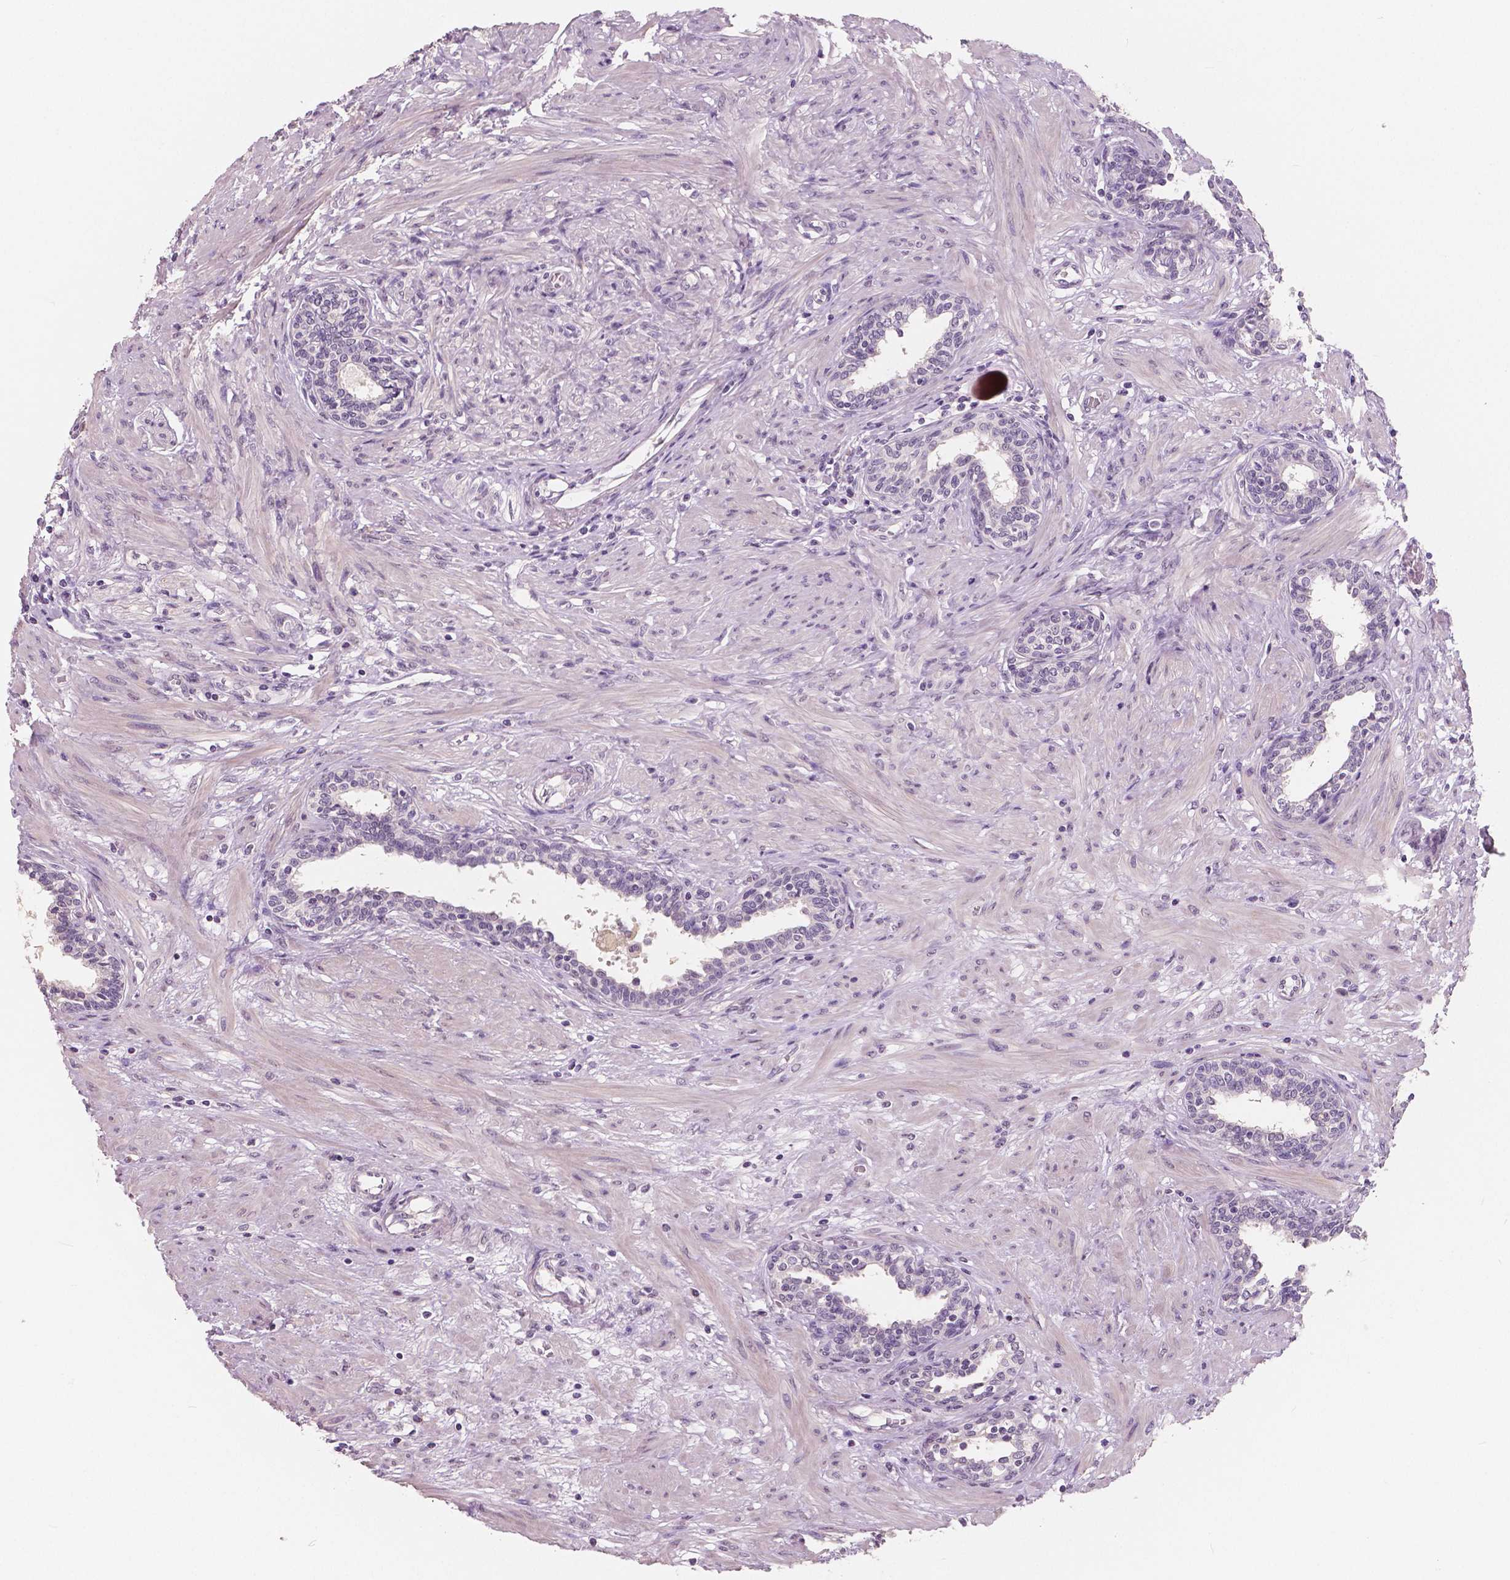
{"staining": {"intensity": "negative", "quantity": "none", "location": "none"}, "tissue": "prostate", "cell_type": "Glandular cells", "image_type": "normal", "snomed": [{"axis": "morphology", "description": "Normal tissue, NOS"}, {"axis": "topography", "description": "Prostate"}], "caption": "A high-resolution photomicrograph shows immunohistochemistry staining of benign prostate, which demonstrates no significant expression in glandular cells. (Brightfield microscopy of DAB (3,3'-diaminobenzidine) immunohistochemistry (IHC) at high magnification).", "gene": "NECAB1", "patient": {"sex": "male", "age": 55}}